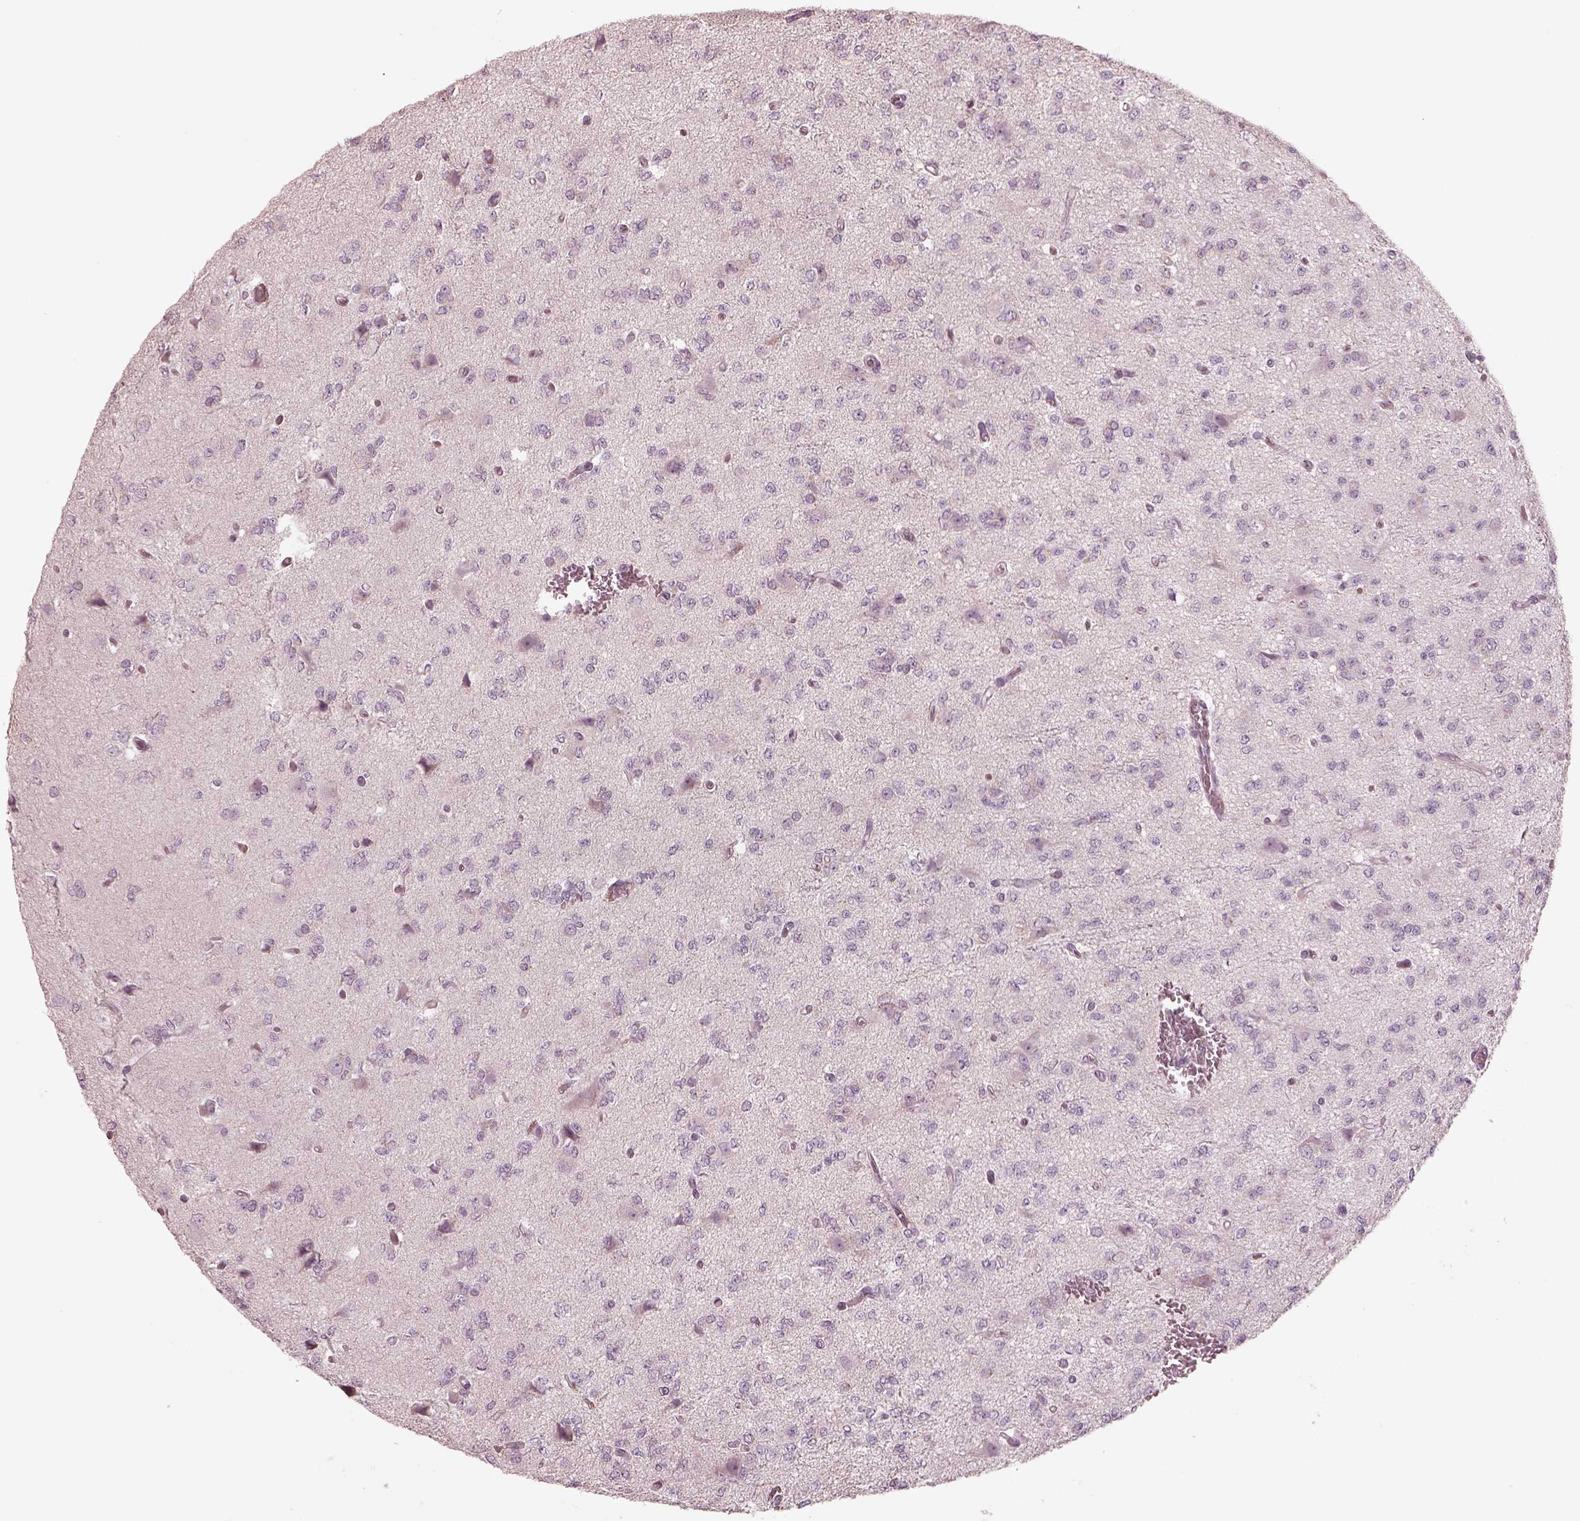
{"staining": {"intensity": "negative", "quantity": "none", "location": "none"}, "tissue": "glioma", "cell_type": "Tumor cells", "image_type": "cancer", "snomed": [{"axis": "morphology", "description": "Glioma, malignant, Low grade"}, {"axis": "topography", "description": "Brain"}], "caption": "This is an immunohistochemistry (IHC) image of human malignant glioma (low-grade). There is no expression in tumor cells.", "gene": "SDCBP2", "patient": {"sex": "male", "age": 27}}